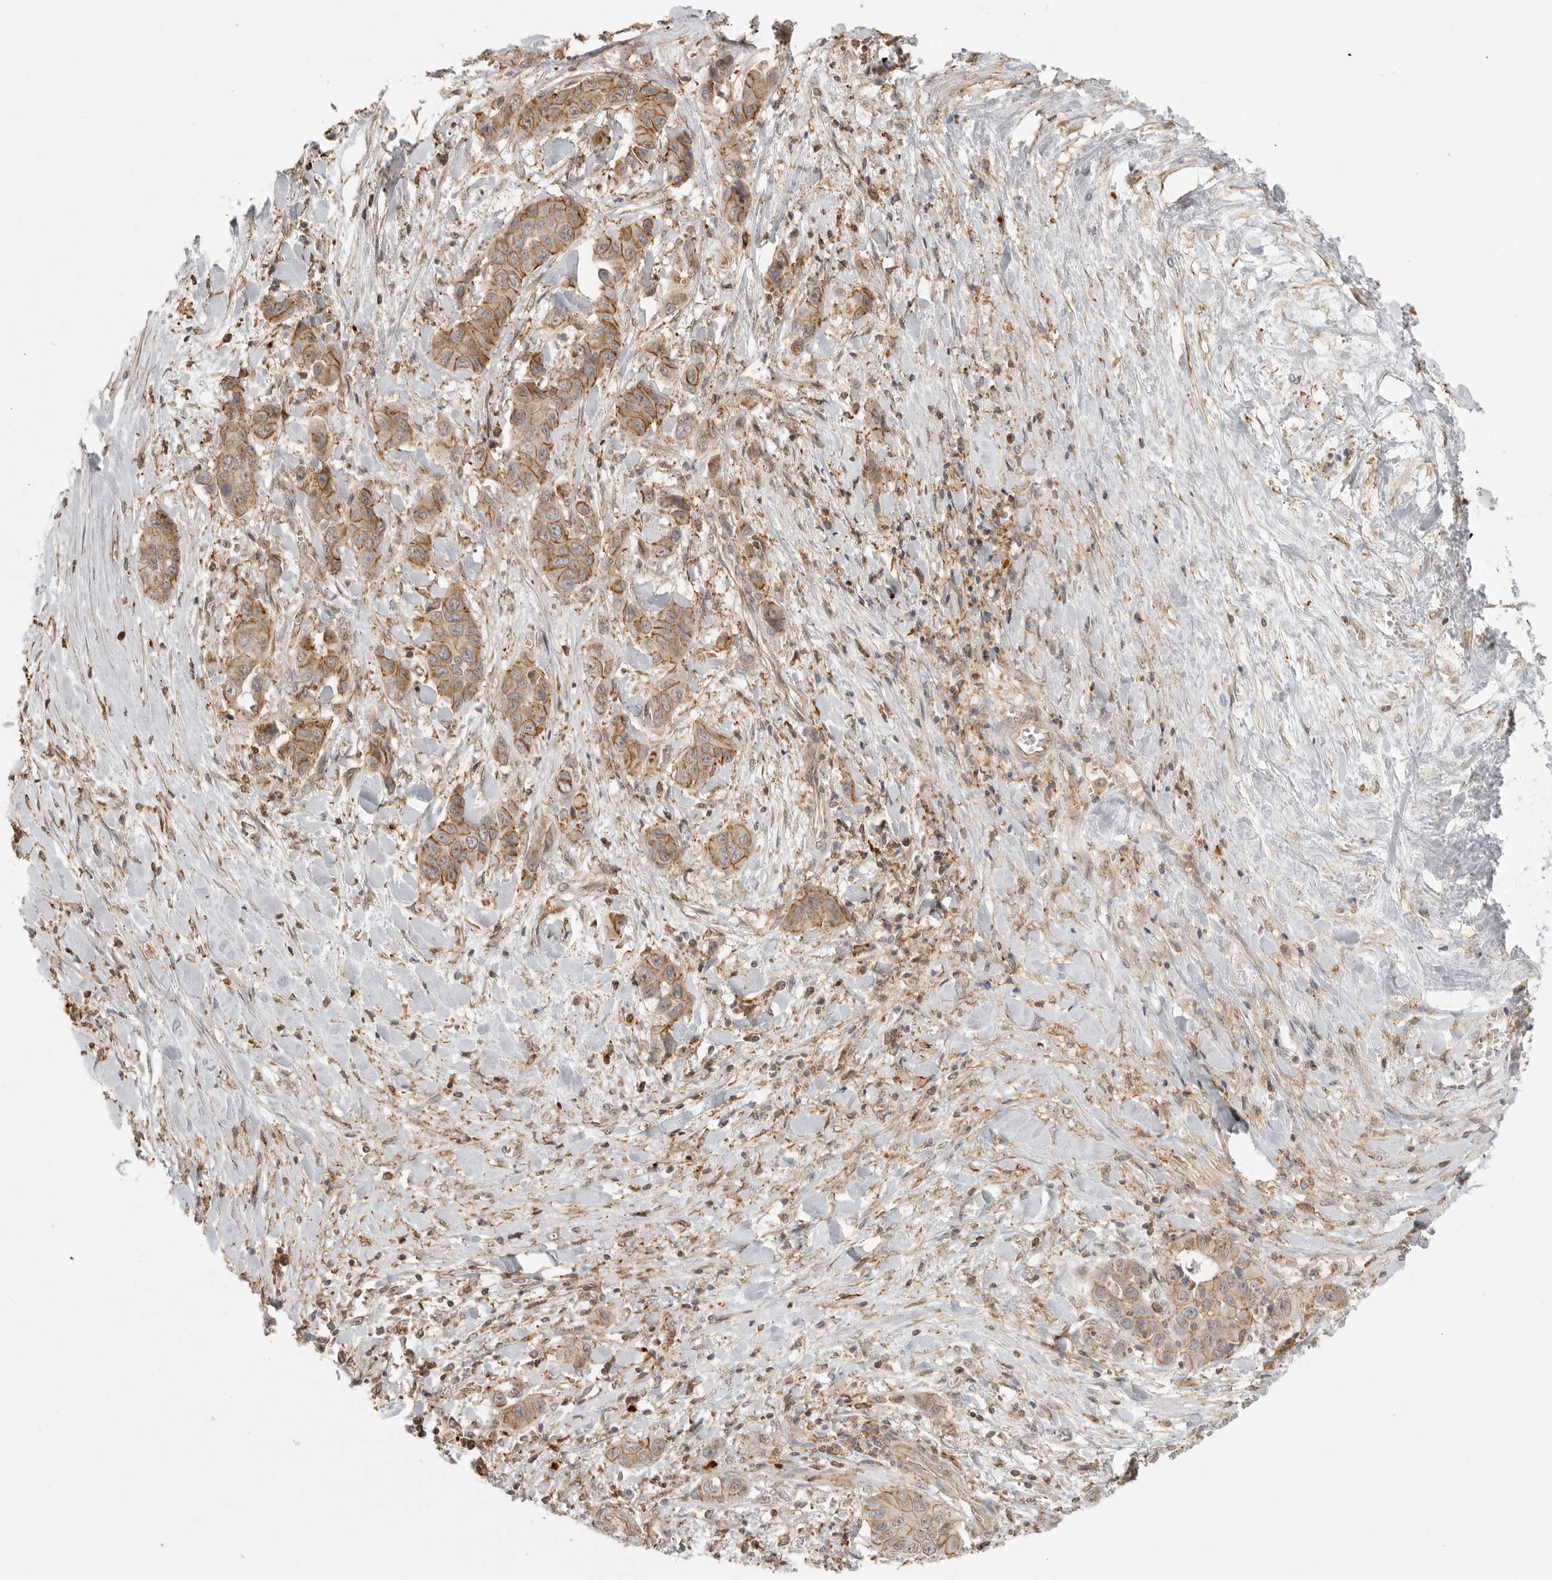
{"staining": {"intensity": "moderate", "quantity": ">75%", "location": "cytoplasmic/membranous"}, "tissue": "liver cancer", "cell_type": "Tumor cells", "image_type": "cancer", "snomed": [{"axis": "morphology", "description": "Cholangiocarcinoma"}, {"axis": "topography", "description": "Liver"}], "caption": "Tumor cells show medium levels of moderate cytoplasmic/membranous positivity in about >75% of cells in human liver cancer (cholangiocarcinoma). The protein is stained brown, and the nuclei are stained in blue (DAB (3,3'-diaminobenzidine) IHC with brightfield microscopy, high magnification).", "gene": "GPC2", "patient": {"sex": "female", "age": 52}}